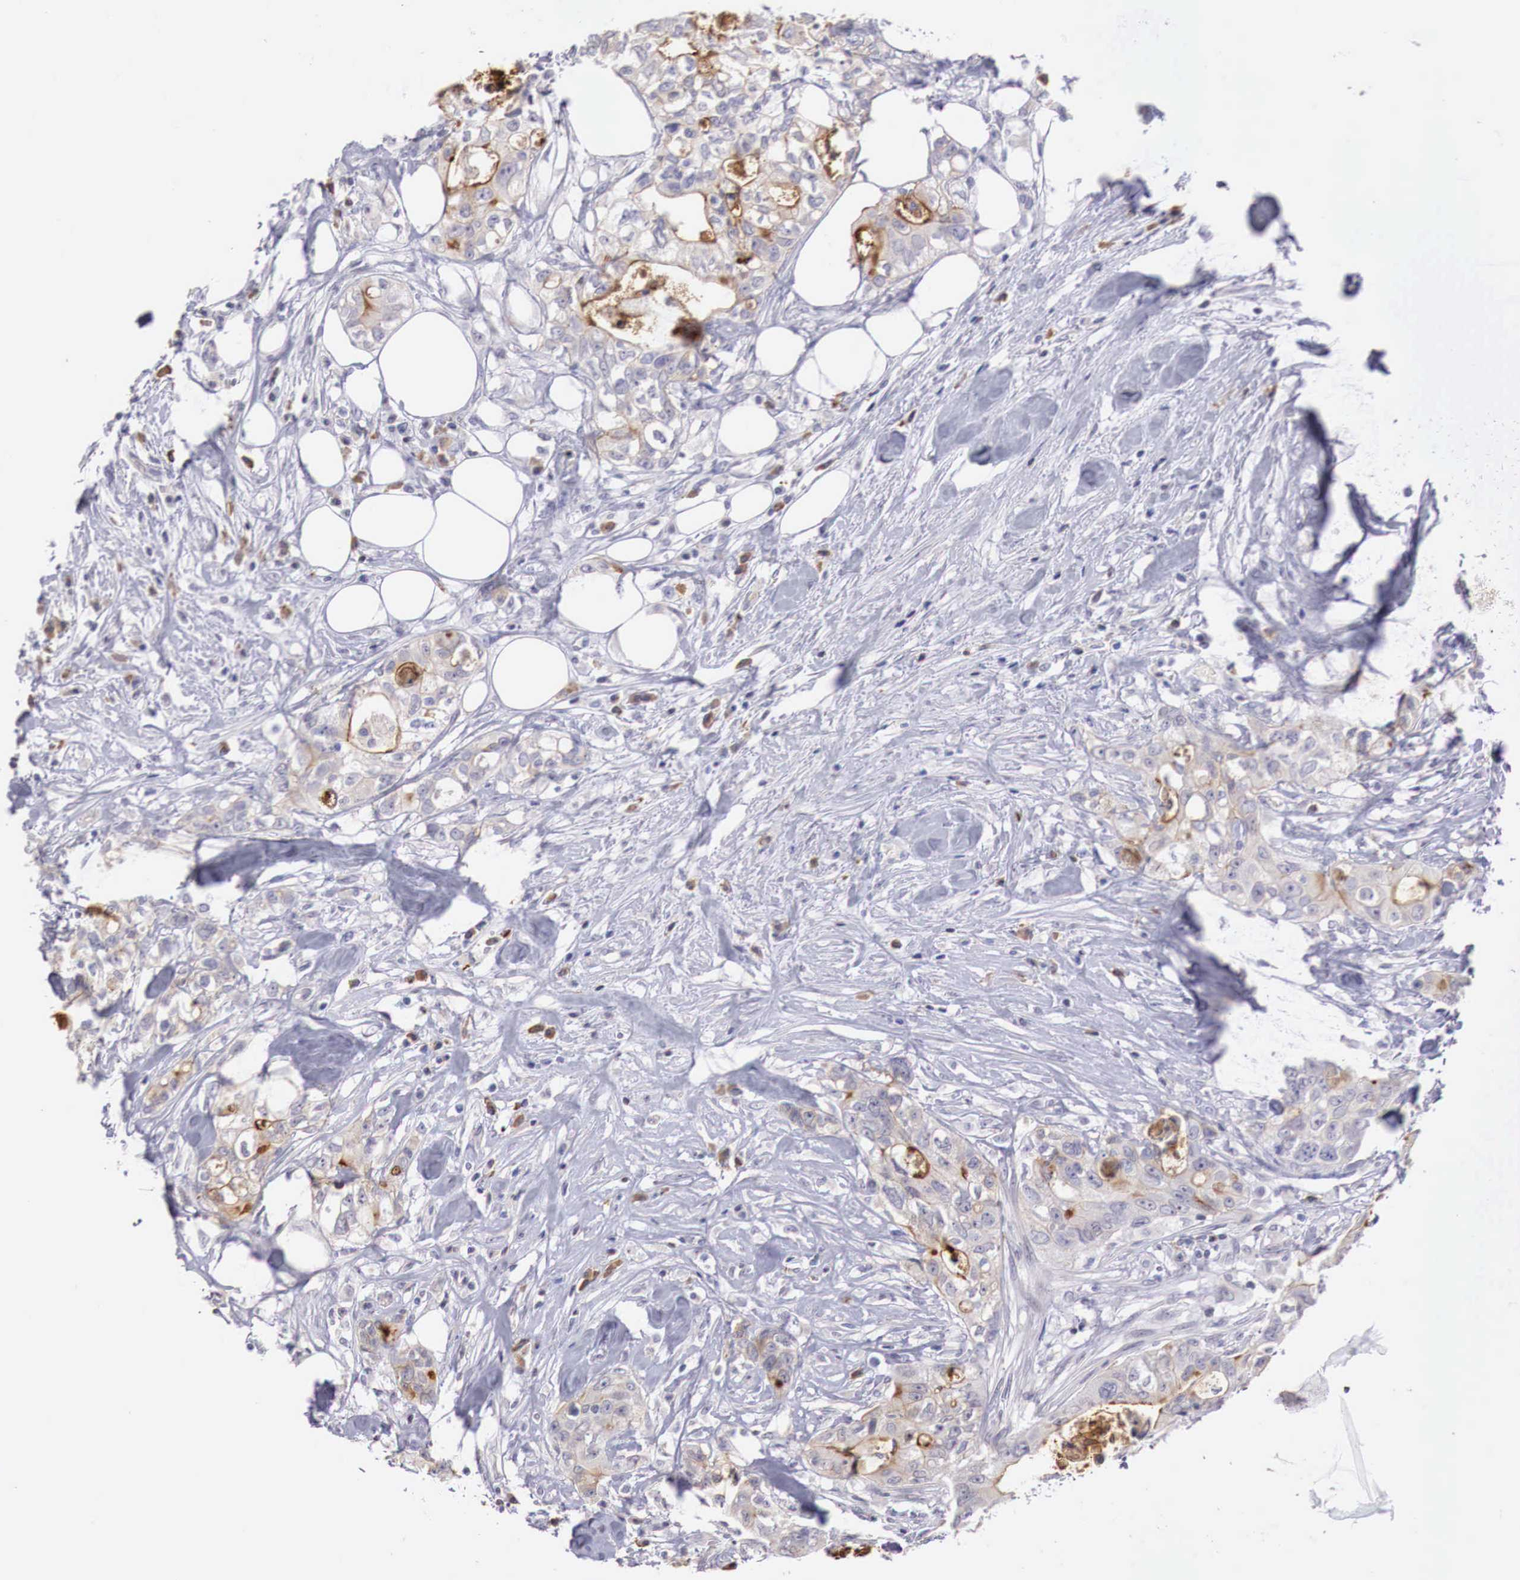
{"staining": {"intensity": "weak", "quantity": "<25%", "location": "cytoplasmic/membranous"}, "tissue": "colorectal cancer", "cell_type": "Tumor cells", "image_type": "cancer", "snomed": [{"axis": "morphology", "description": "Adenocarcinoma, NOS"}, {"axis": "topography", "description": "Rectum"}], "caption": "DAB (3,3'-diaminobenzidine) immunohistochemical staining of colorectal cancer shows no significant expression in tumor cells.", "gene": "XPNPEP2", "patient": {"sex": "female", "age": 57}}